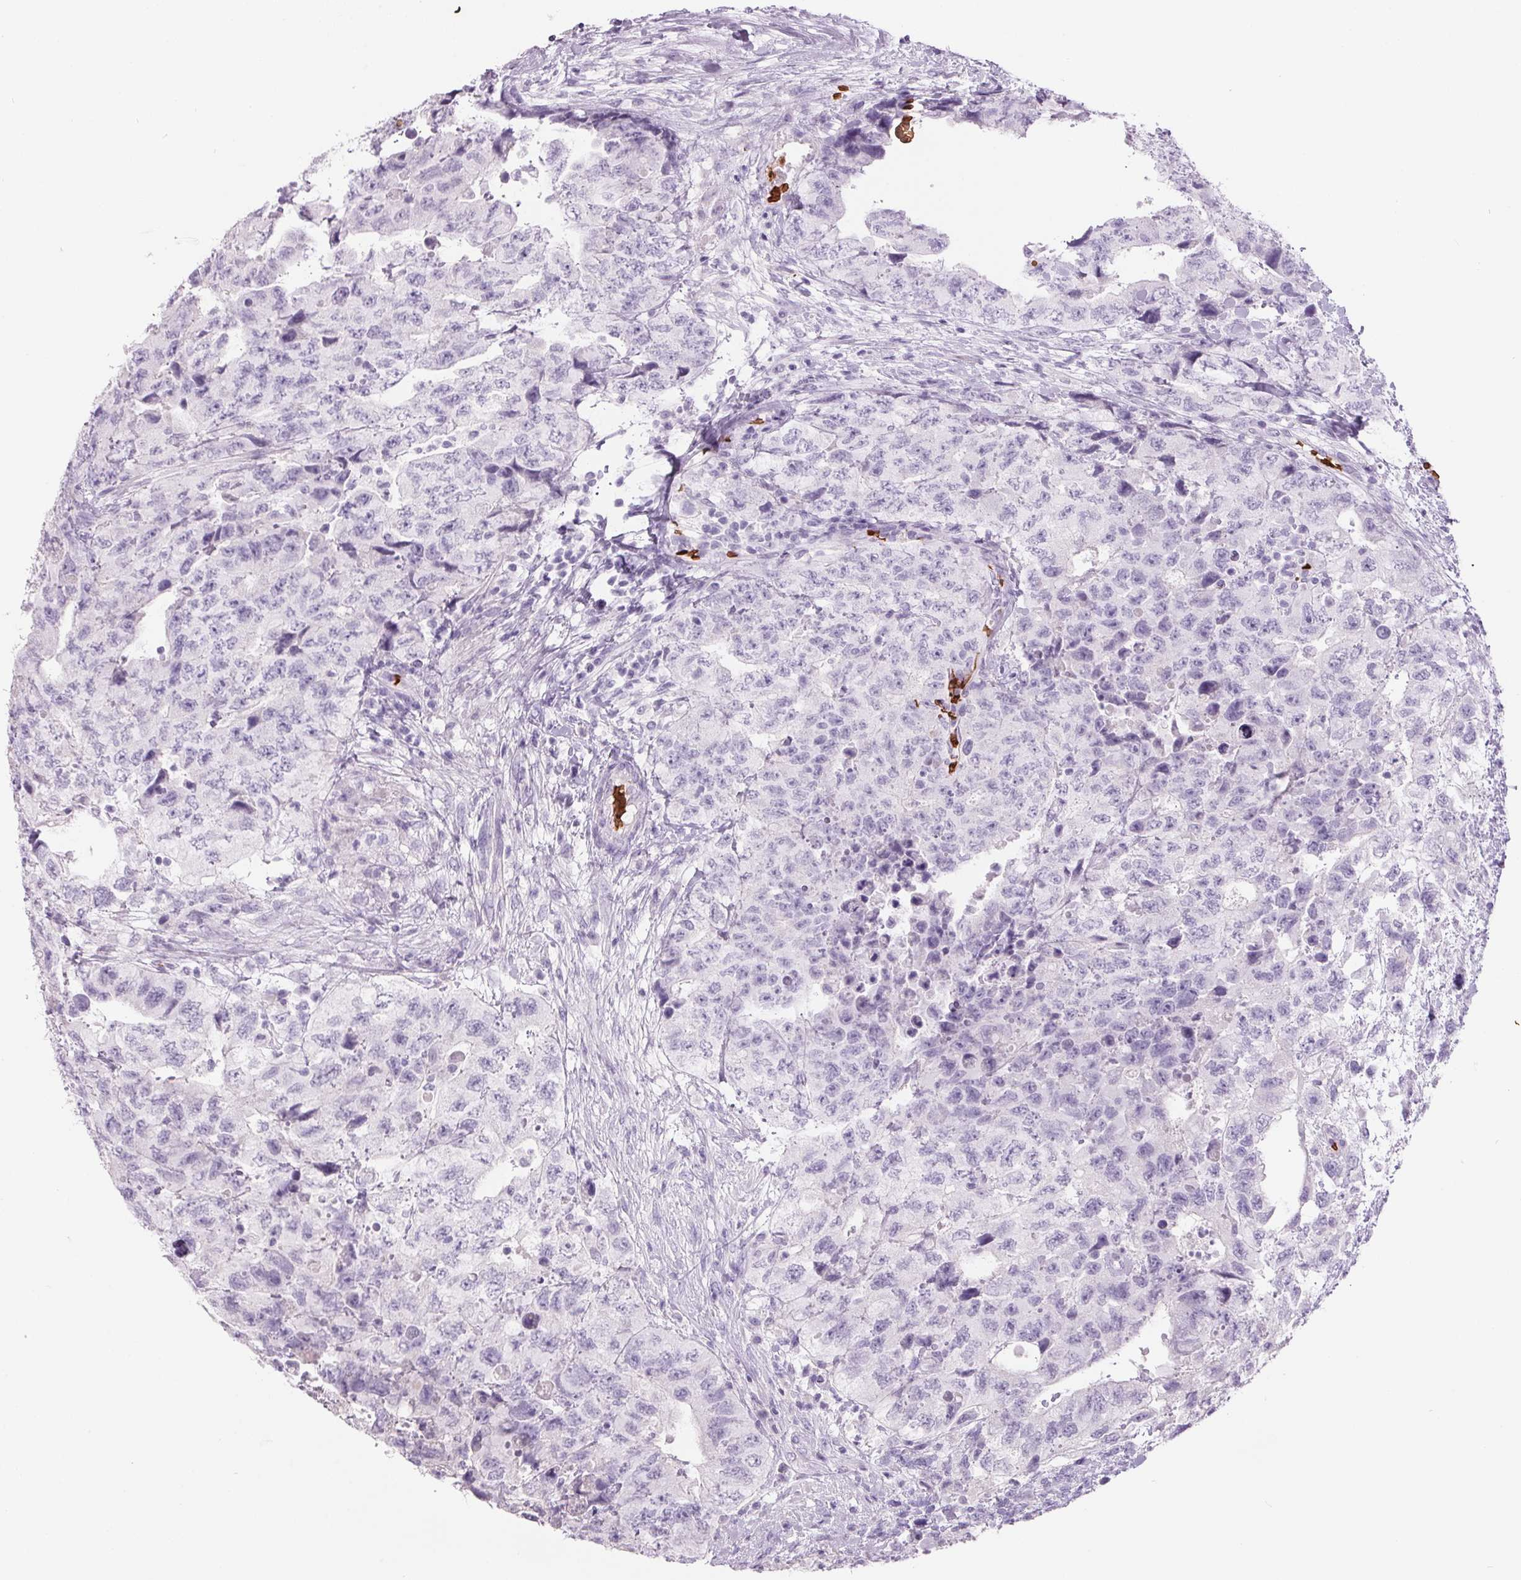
{"staining": {"intensity": "negative", "quantity": "none", "location": "none"}, "tissue": "testis cancer", "cell_type": "Tumor cells", "image_type": "cancer", "snomed": [{"axis": "morphology", "description": "Carcinoma, Embryonal, NOS"}, {"axis": "topography", "description": "Testis"}], "caption": "This image is of embryonal carcinoma (testis) stained with IHC to label a protein in brown with the nuclei are counter-stained blue. There is no expression in tumor cells. (Immunohistochemistry, brightfield microscopy, high magnification).", "gene": "HBQ1", "patient": {"sex": "male", "age": 24}}